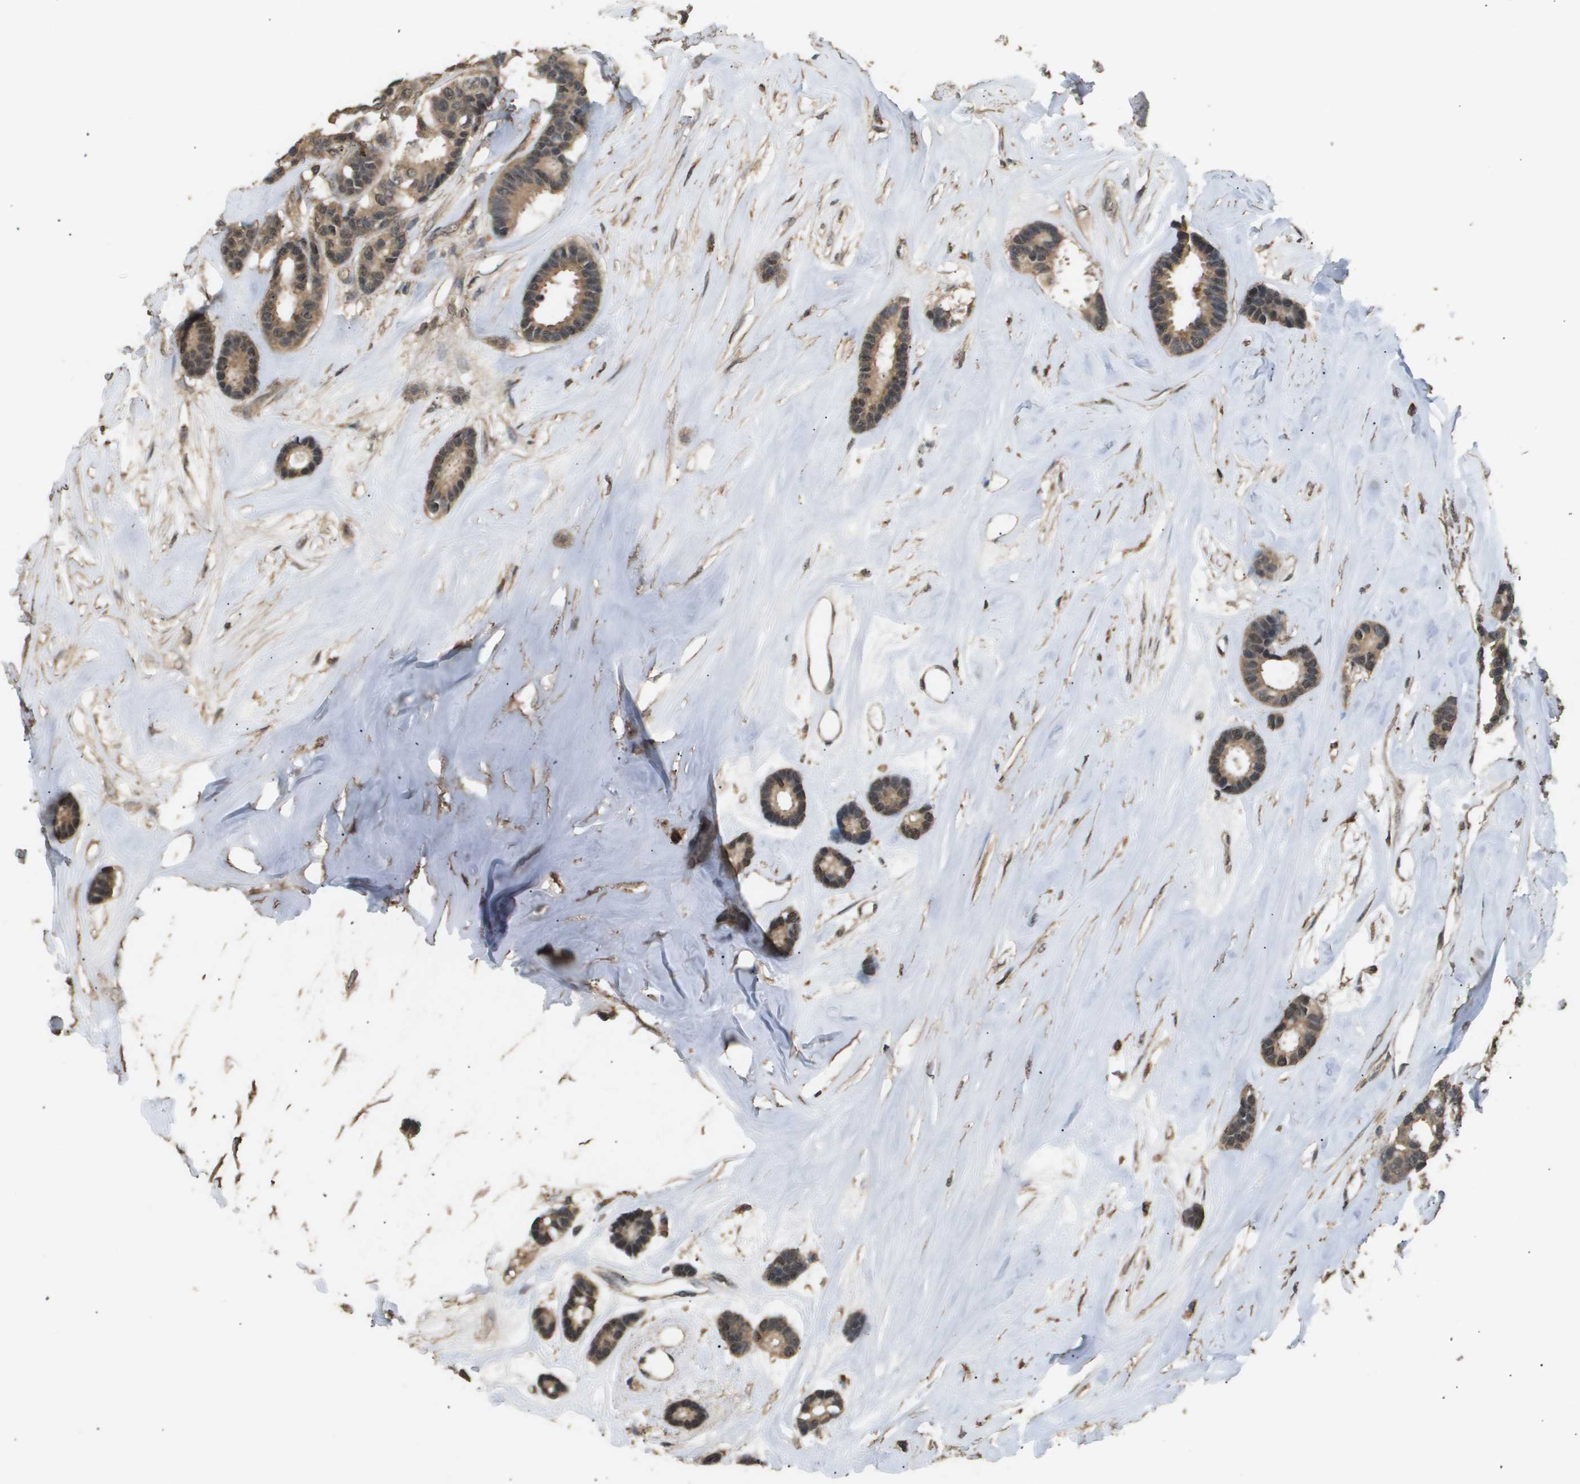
{"staining": {"intensity": "moderate", "quantity": ">75%", "location": "cytoplasmic/membranous,nuclear"}, "tissue": "breast cancer", "cell_type": "Tumor cells", "image_type": "cancer", "snomed": [{"axis": "morphology", "description": "Duct carcinoma"}, {"axis": "topography", "description": "Breast"}], "caption": "Breast cancer was stained to show a protein in brown. There is medium levels of moderate cytoplasmic/membranous and nuclear expression in approximately >75% of tumor cells.", "gene": "ING1", "patient": {"sex": "female", "age": 87}}